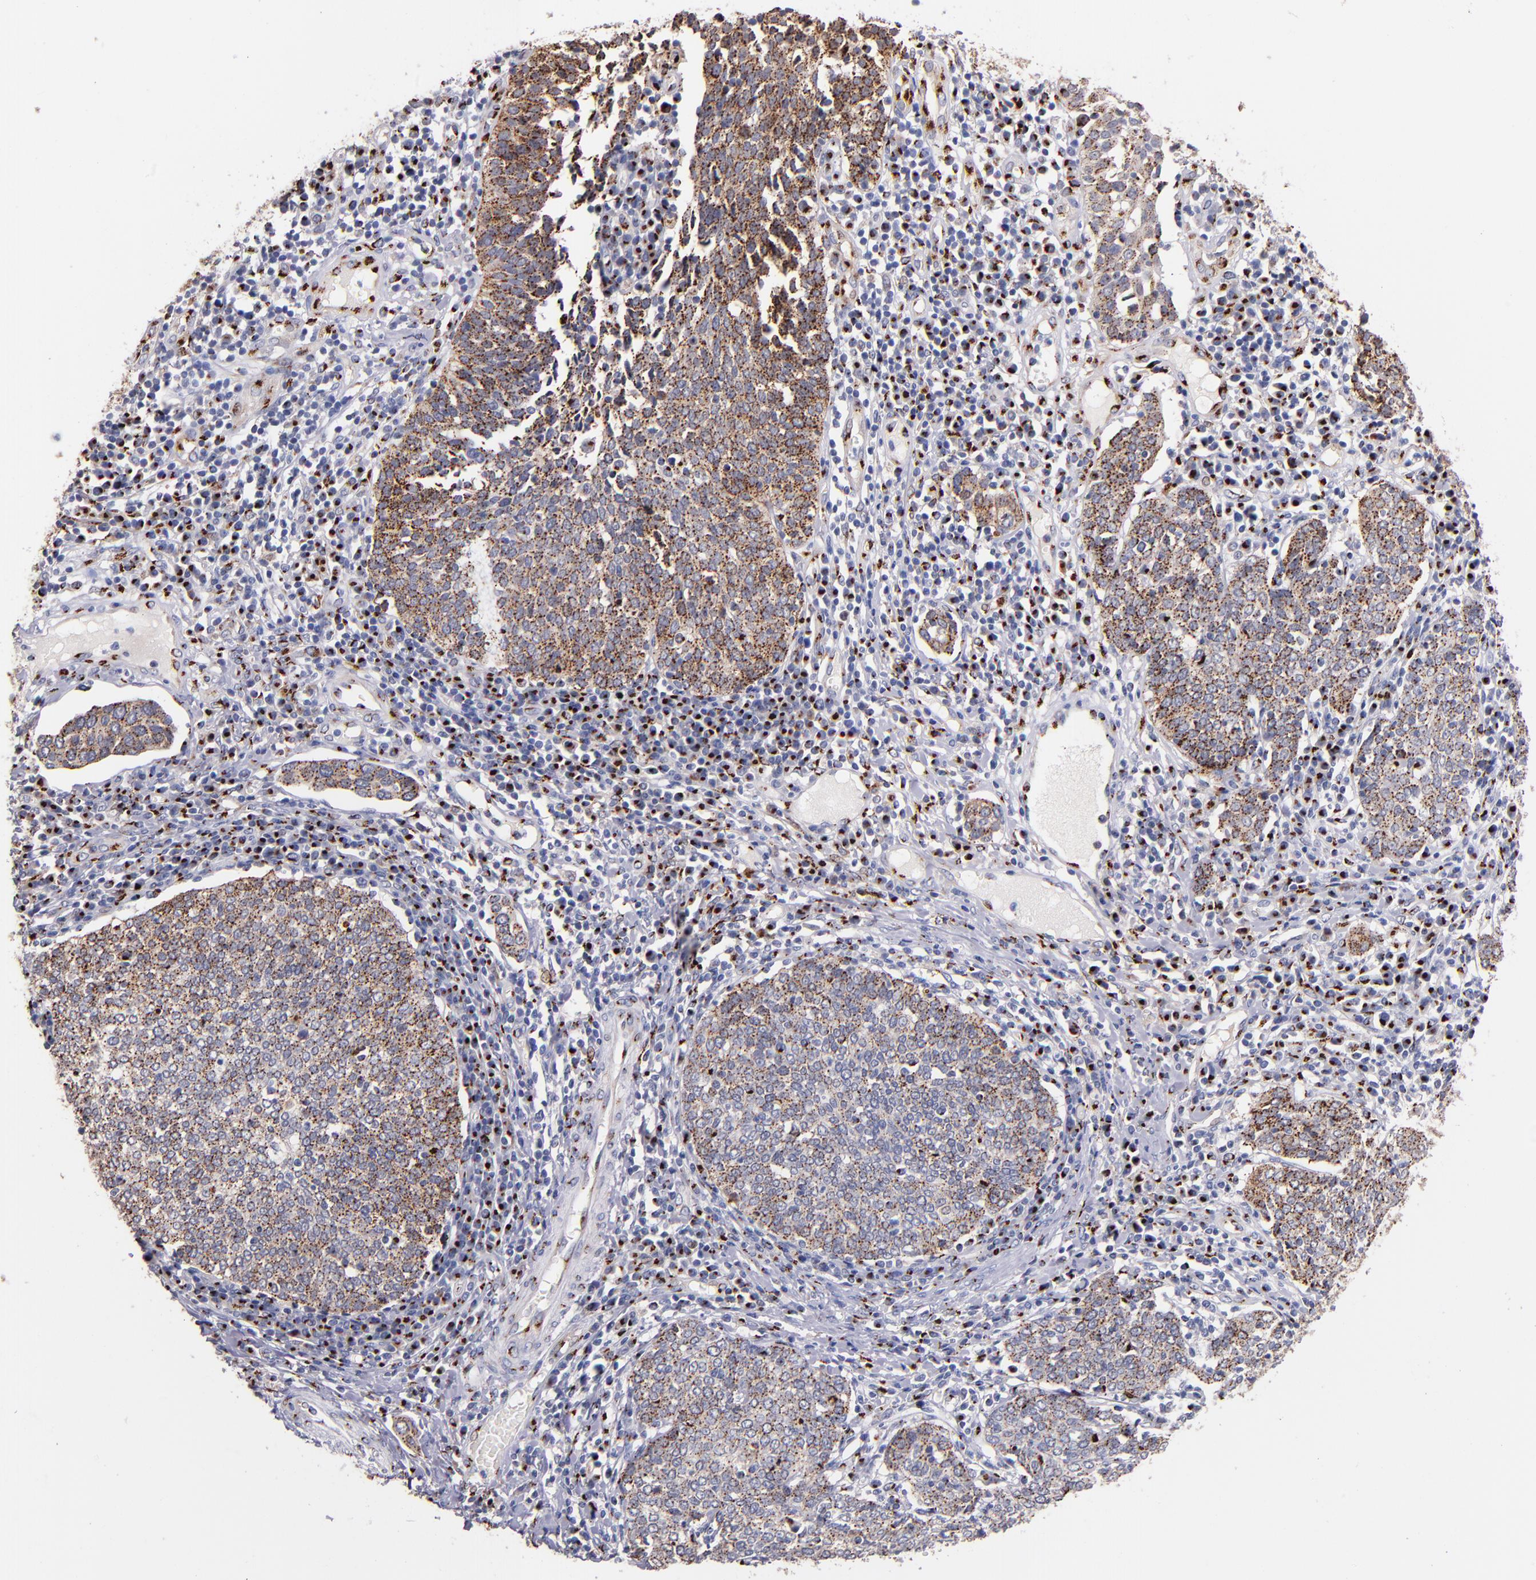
{"staining": {"intensity": "moderate", "quantity": ">75%", "location": "cytoplasmic/membranous"}, "tissue": "cervical cancer", "cell_type": "Tumor cells", "image_type": "cancer", "snomed": [{"axis": "morphology", "description": "Squamous cell carcinoma, NOS"}, {"axis": "topography", "description": "Cervix"}], "caption": "This photomicrograph shows immunohistochemistry (IHC) staining of human cervical squamous cell carcinoma, with medium moderate cytoplasmic/membranous staining in about >75% of tumor cells.", "gene": "GOLIM4", "patient": {"sex": "female", "age": 40}}